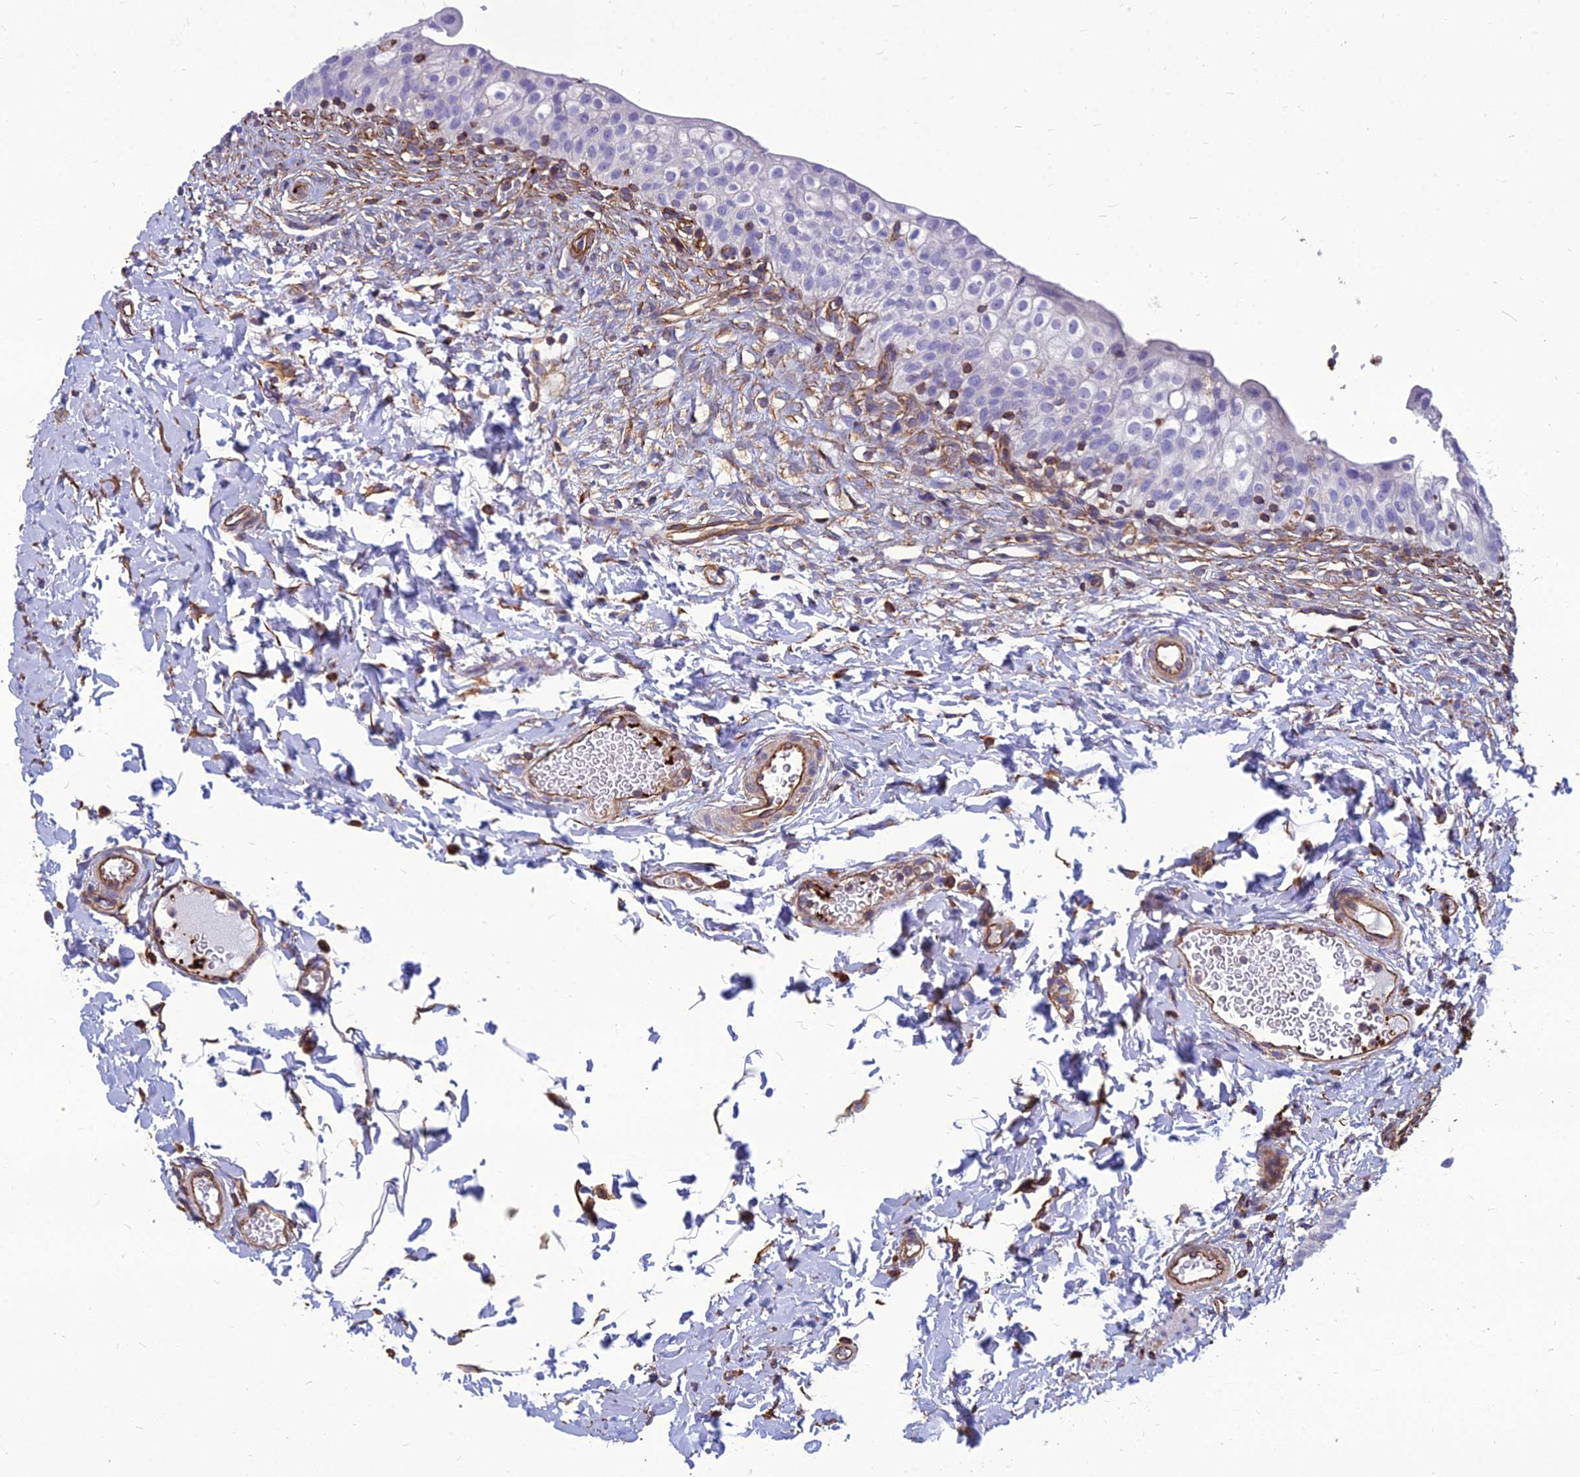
{"staining": {"intensity": "negative", "quantity": "none", "location": "none"}, "tissue": "urinary bladder", "cell_type": "Urothelial cells", "image_type": "normal", "snomed": [{"axis": "morphology", "description": "Normal tissue, NOS"}, {"axis": "topography", "description": "Urinary bladder"}], "caption": "Urothelial cells are negative for brown protein staining in unremarkable urinary bladder. (Brightfield microscopy of DAB (3,3'-diaminobenzidine) immunohistochemistry at high magnification).", "gene": "PSMD11", "patient": {"sex": "male", "age": 55}}